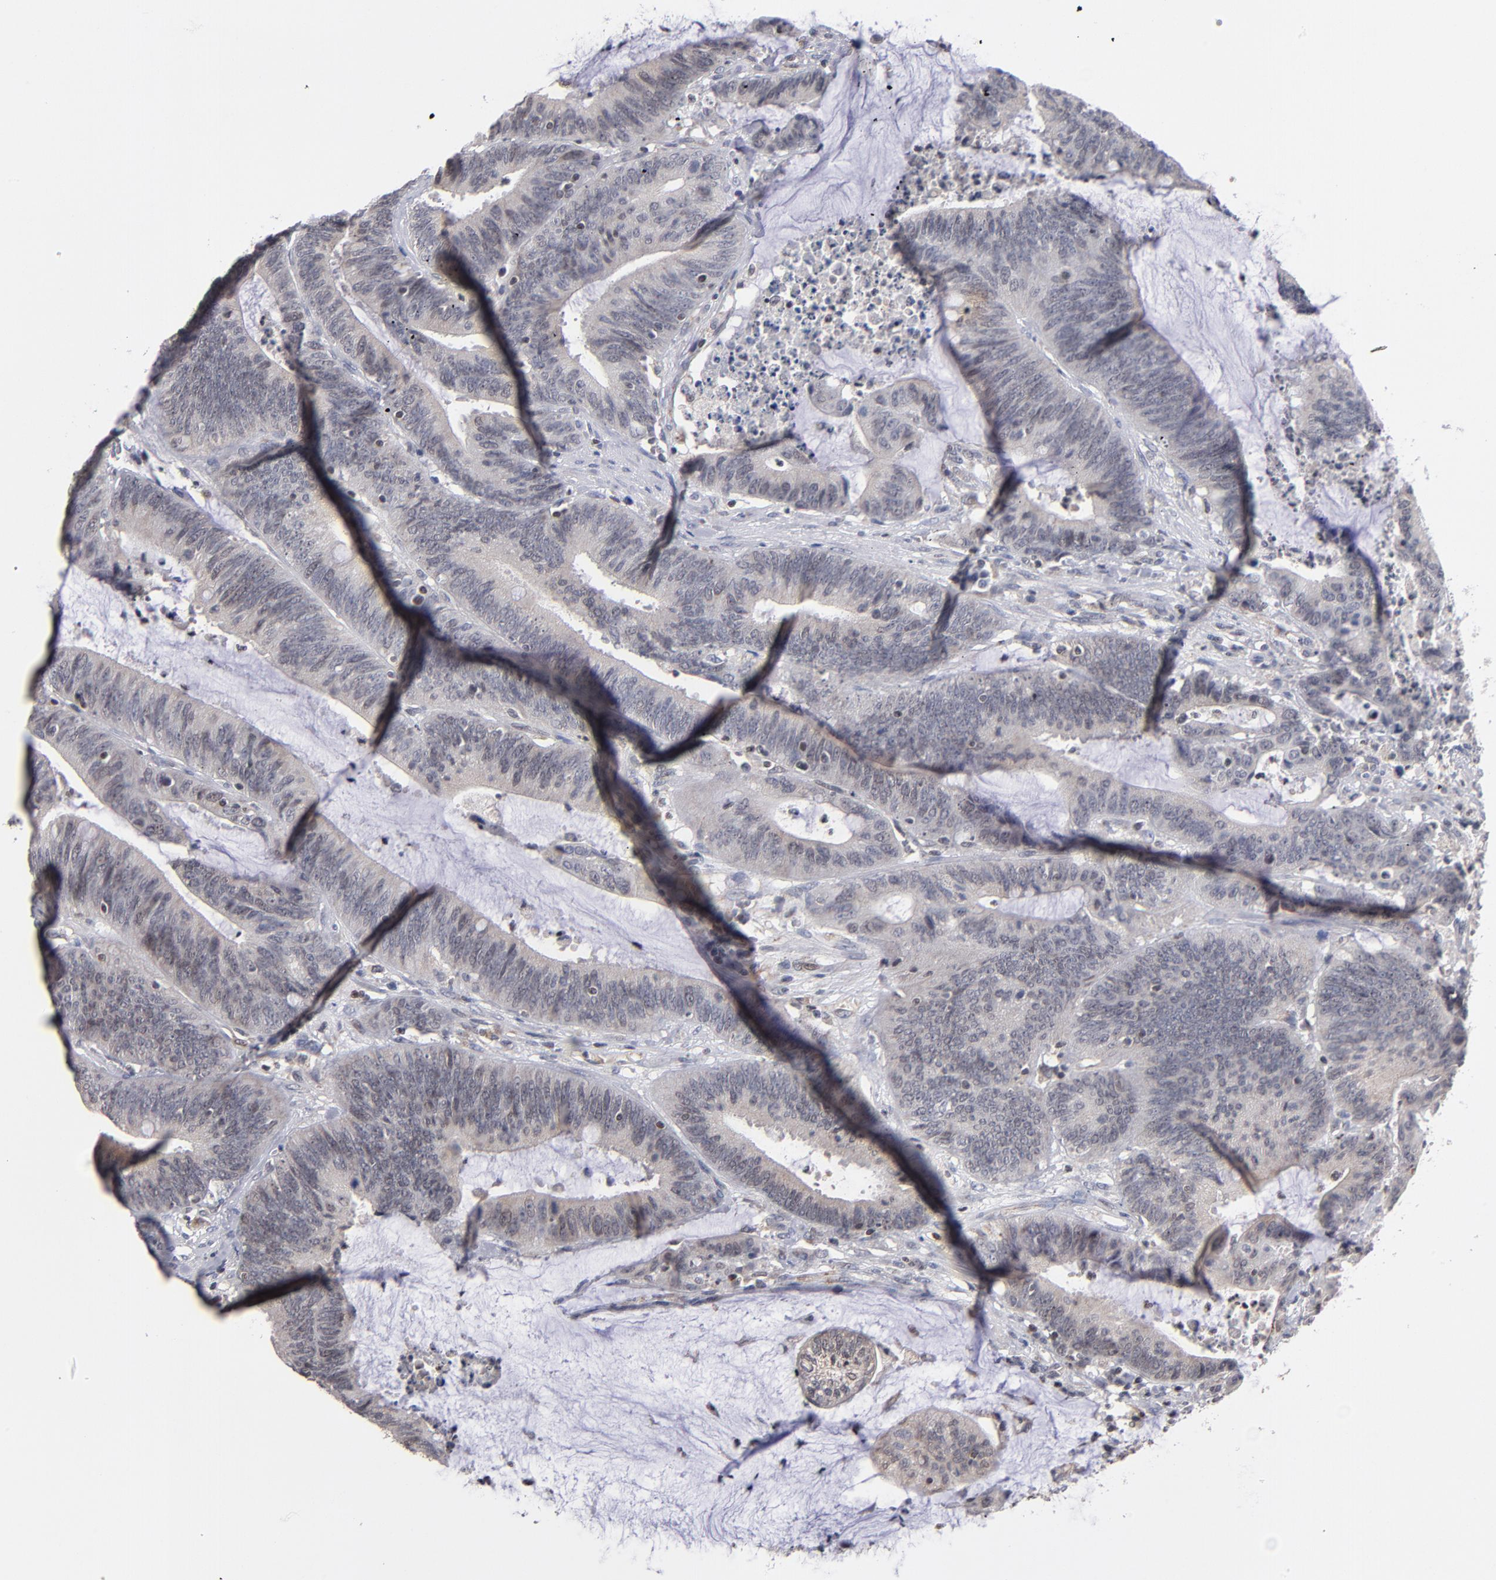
{"staining": {"intensity": "weak", "quantity": "25%-75%", "location": "cytoplasmic/membranous"}, "tissue": "colorectal cancer", "cell_type": "Tumor cells", "image_type": "cancer", "snomed": [{"axis": "morphology", "description": "Adenocarcinoma, NOS"}, {"axis": "topography", "description": "Rectum"}], "caption": "Protein expression analysis of human colorectal cancer (adenocarcinoma) reveals weak cytoplasmic/membranous staining in approximately 25%-75% of tumor cells. (DAB (3,3'-diaminobenzidine) = brown stain, brightfield microscopy at high magnification).", "gene": "ODF2", "patient": {"sex": "female", "age": 66}}